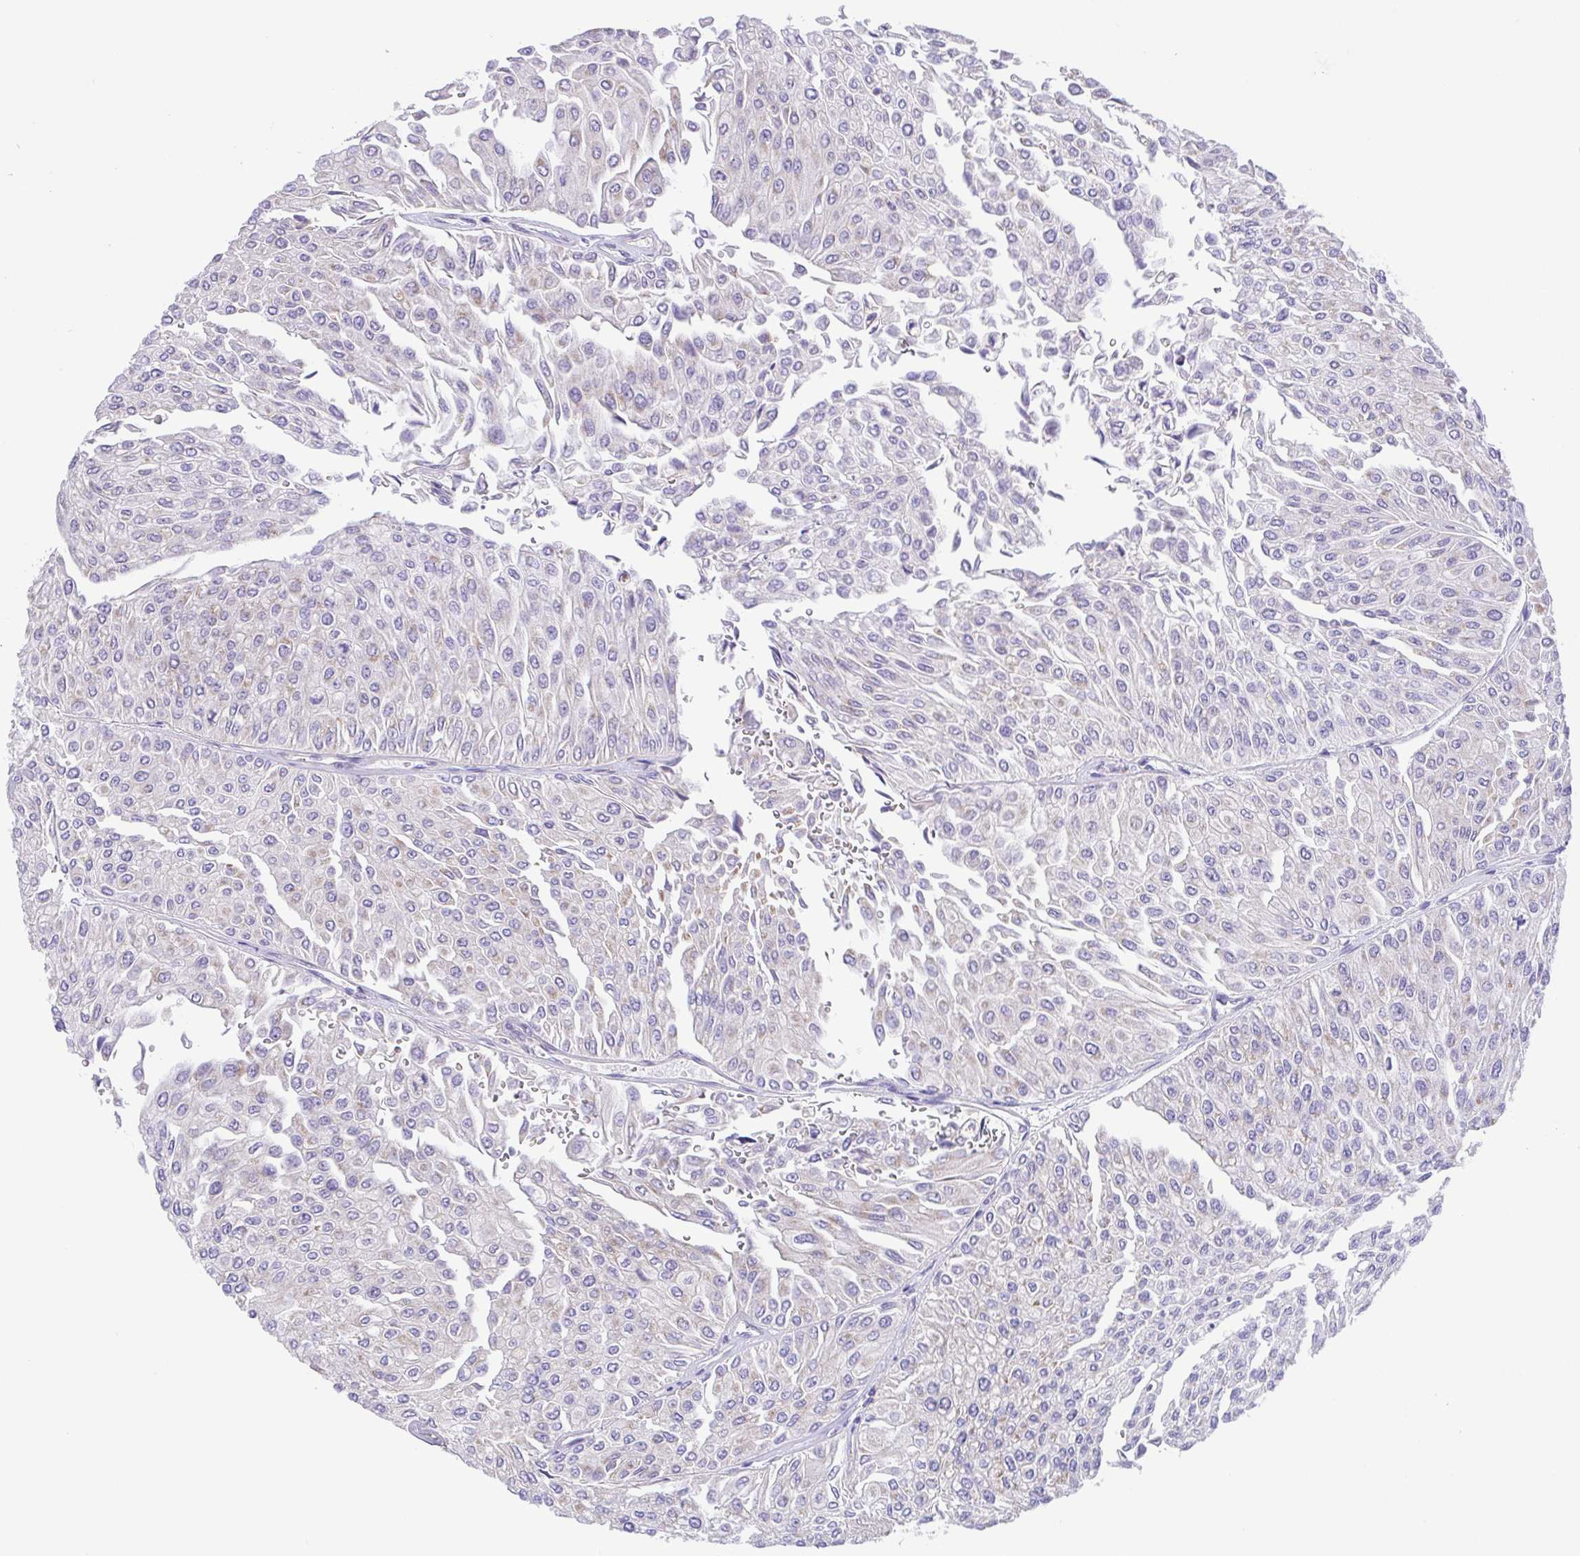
{"staining": {"intensity": "negative", "quantity": "none", "location": "none"}, "tissue": "urothelial cancer", "cell_type": "Tumor cells", "image_type": "cancer", "snomed": [{"axis": "morphology", "description": "Urothelial carcinoma, NOS"}, {"axis": "topography", "description": "Urinary bladder"}], "caption": "Human transitional cell carcinoma stained for a protein using IHC demonstrates no expression in tumor cells.", "gene": "SLC13A1", "patient": {"sex": "male", "age": 67}}